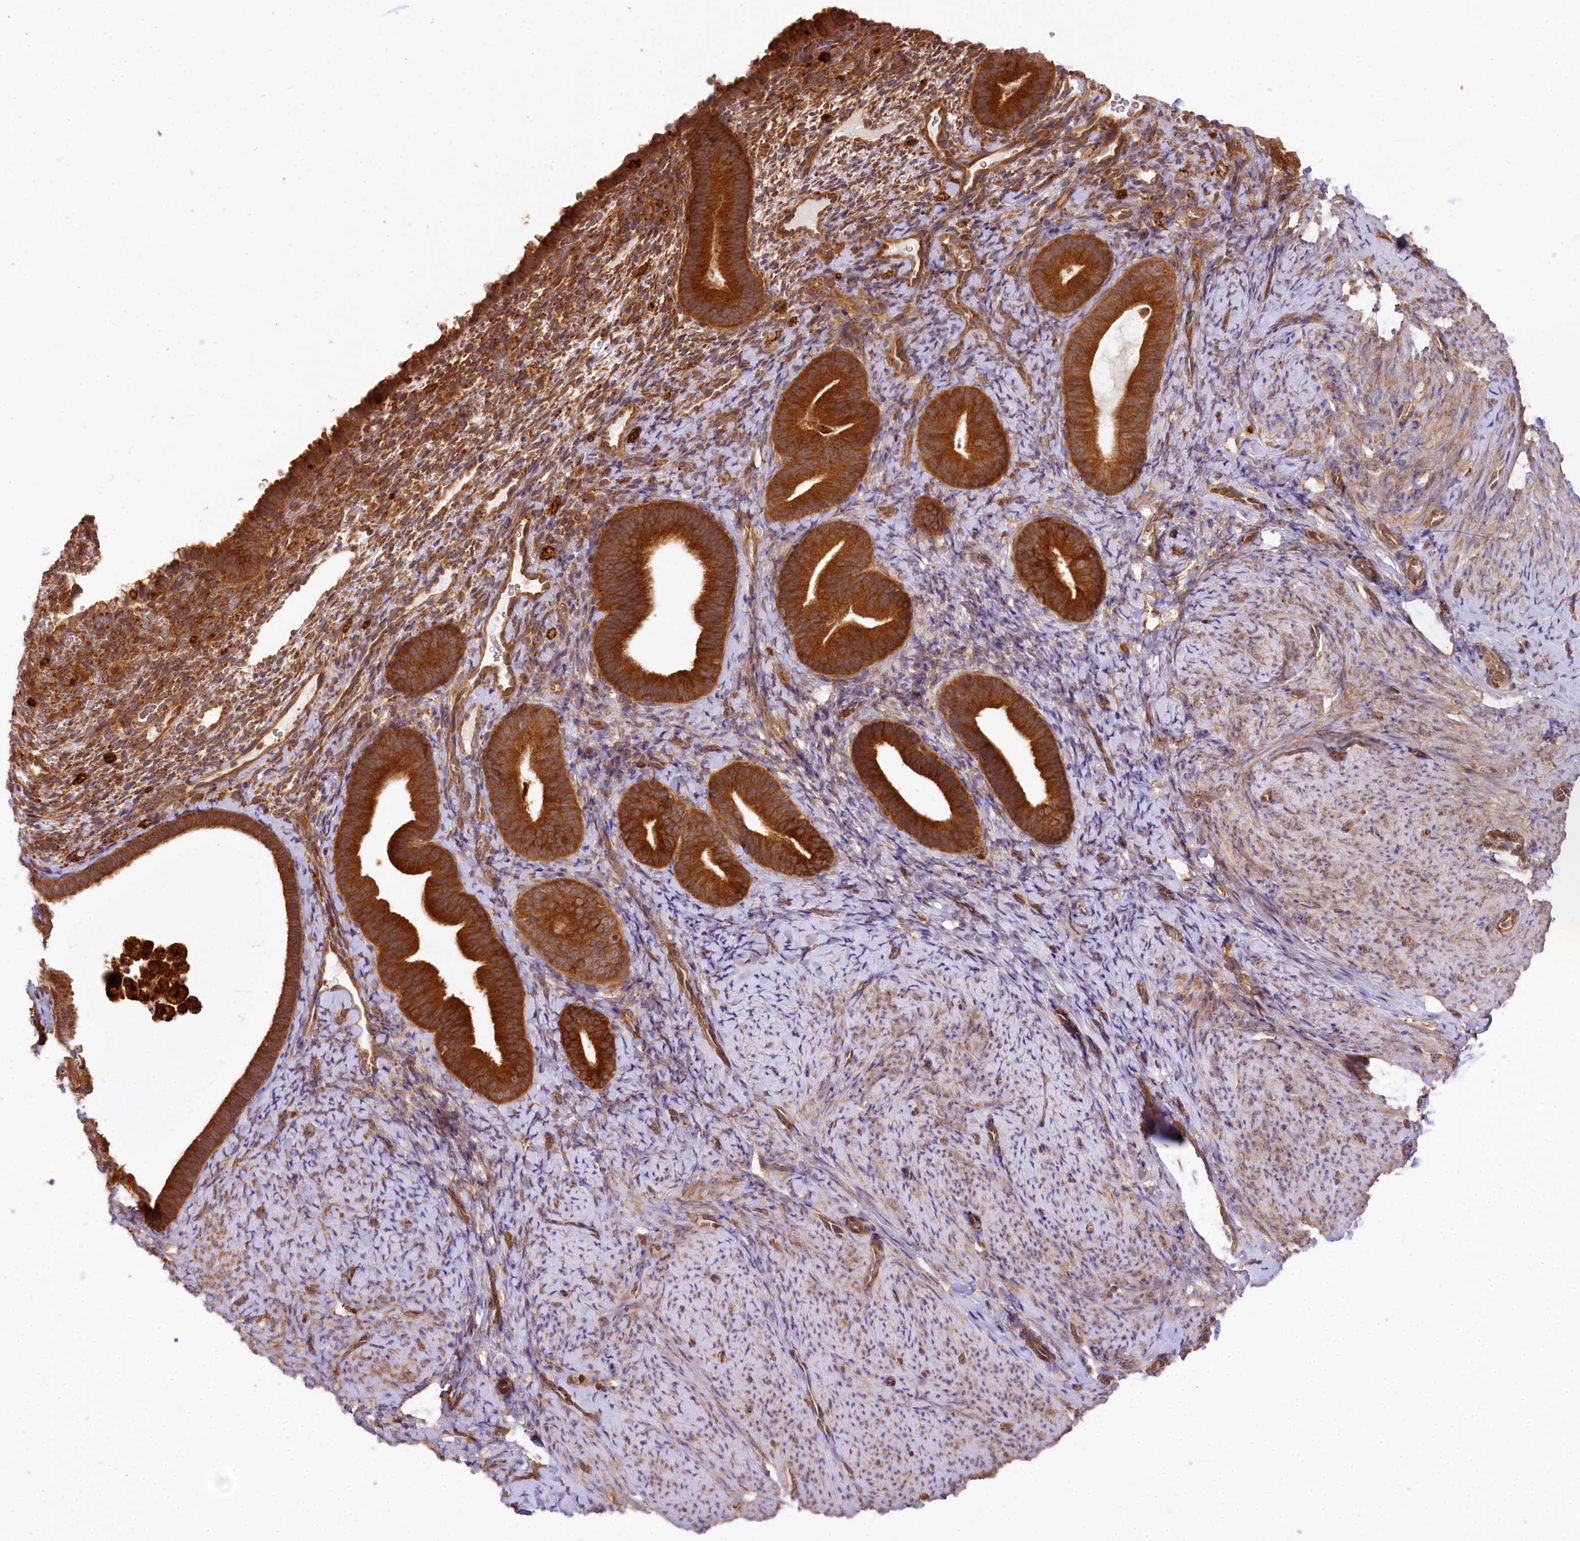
{"staining": {"intensity": "strong", "quantity": "<25%", "location": "cytoplasmic/membranous"}, "tissue": "endometrium", "cell_type": "Cells in endometrial stroma", "image_type": "normal", "snomed": [{"axis": "morphology", "description": "Normal tissue, NOS"}, {"axis": "topography", "description": "Endometrium"}], "caption": "Benign endometrium was stained to show a protein in brown. There is medium levels of strong cytoplasmic/membranous positivity in about <25% of cells in endometrial stroma.", "gene": "PPIP5K2", "patient": {"sex": "female", "age": 65}}